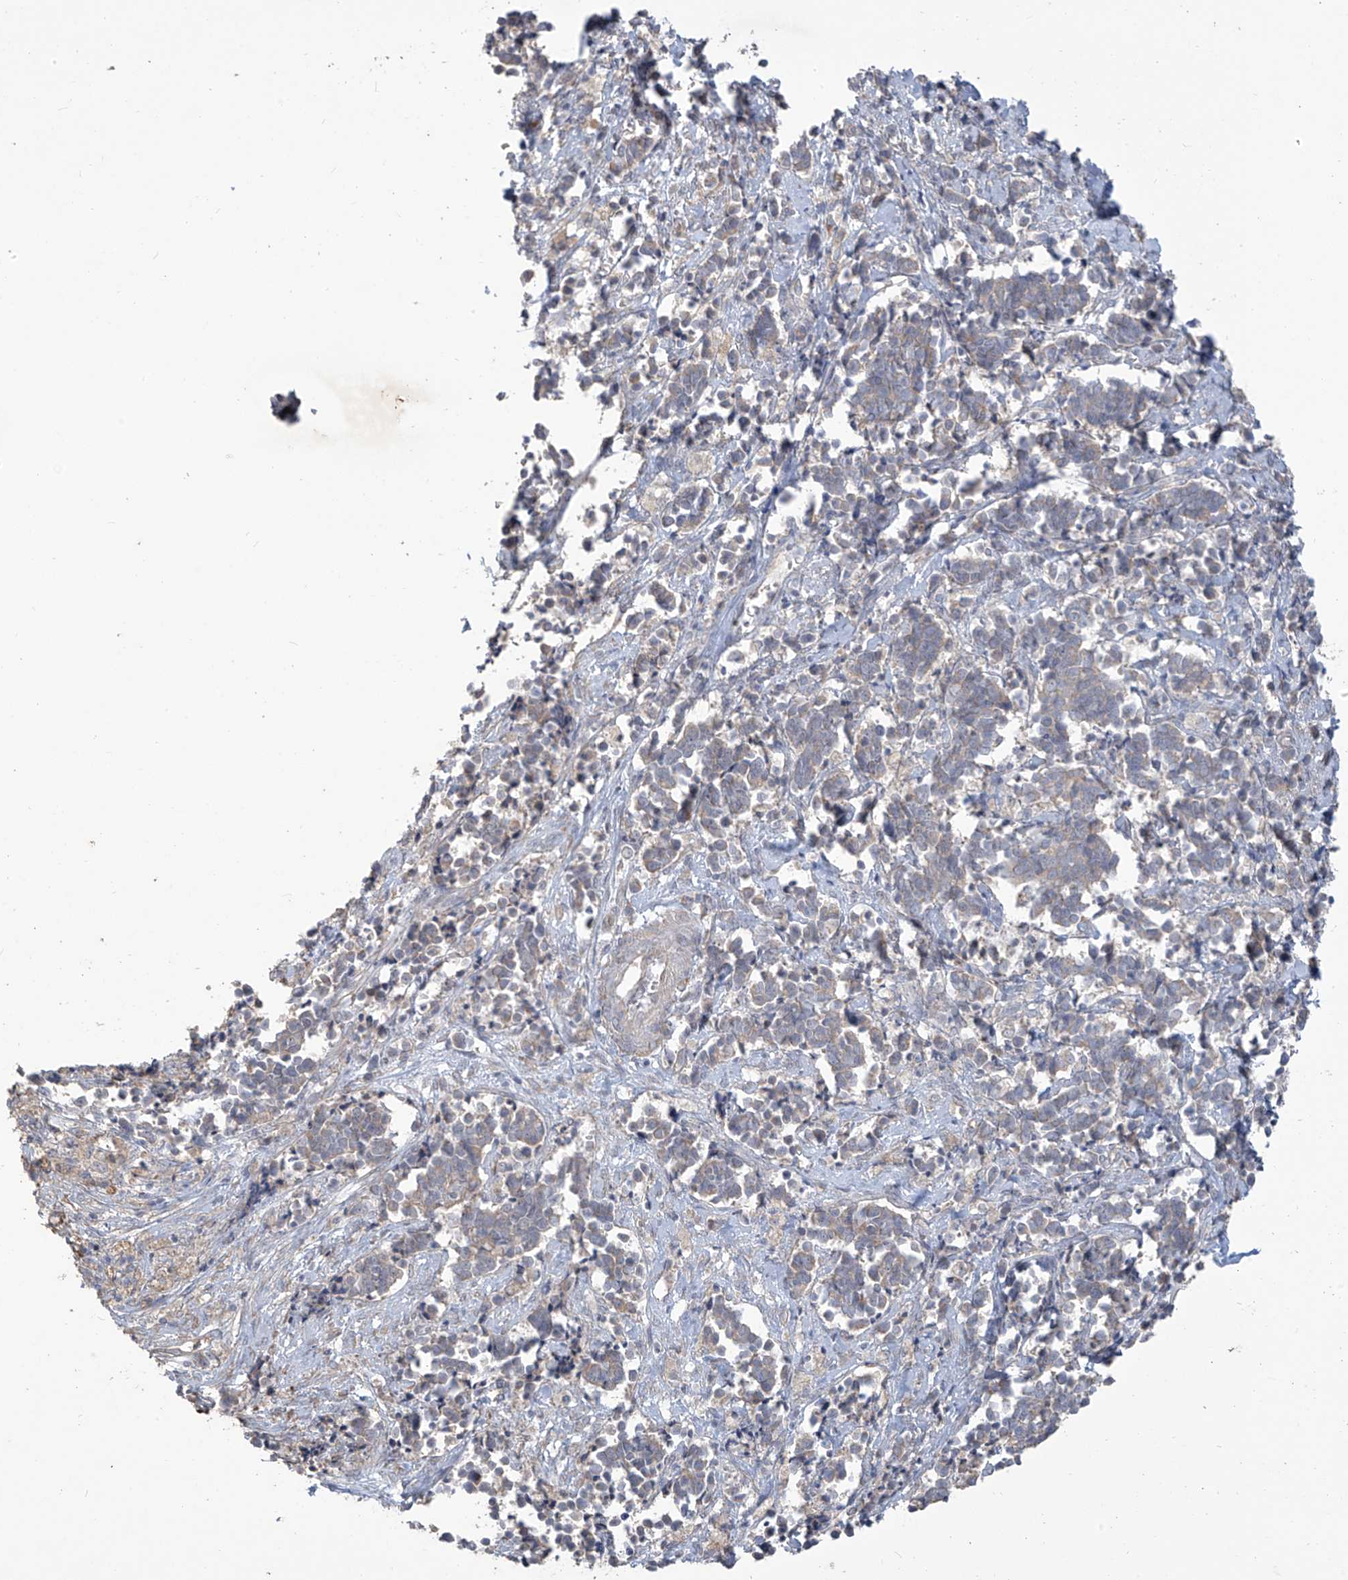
{"staining": {"intensity": "negative", "quantity": "none", "location": "none"}, "tissue": "cervical cancer", "cell_type": "Tumor cells", "image_type": "cancer", "snomed": [{"axis": "morphology", "description": "Normal tissue, NOS"}, {"axis": "morphology", "description": "Squamous cell carcinoma, NOS"}, {"axis": "topography", "description": "Cervix"}], "caption": "Immunohistochemistry (IHC) of cervical squamous cell carcinoma exhibits no staining in tumor cells.", "gene": "MAGIX", "patient": {"sex": "female", "age": 35}}